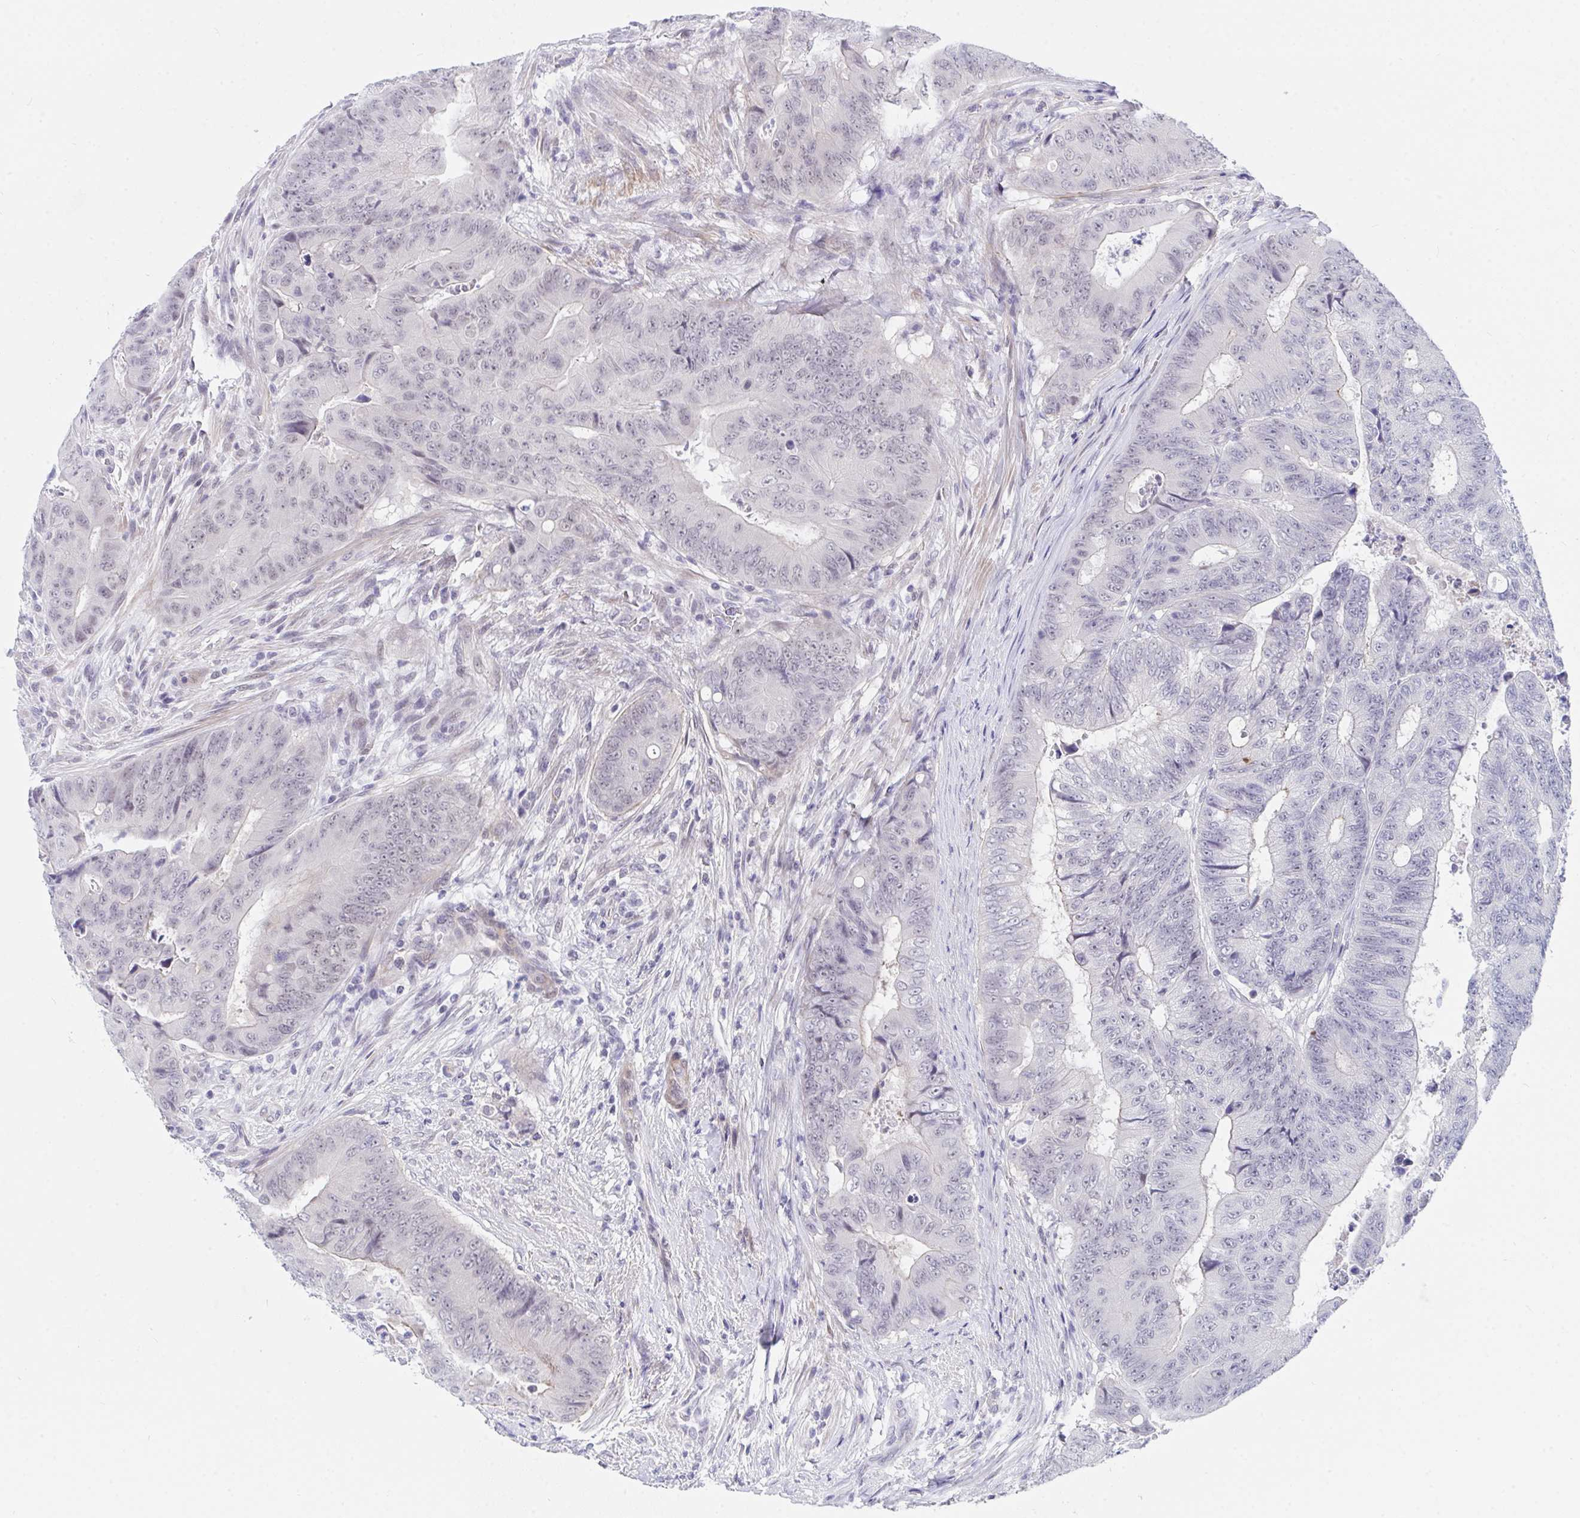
{"staining": {"intensity": "weak", "quantity": "<25%", "location": "nuclear"}, "tissue": "colorectal cancer", "cell_type": "Tumor cells", "image_type": "cancer", "snomed": [{"axis": "morphology", "description": "Adenocarcinoma, NOS"}, {"axis": "topography", "description": "Colon"}], "caption": "The photomicrograph shows no significant positivity in tumor cells of colorectal cancer (adenocarcinoma). Nuclei are stained in blue.", "gene": "DAOA", "patient": {"sex": "female", "age": 48}}